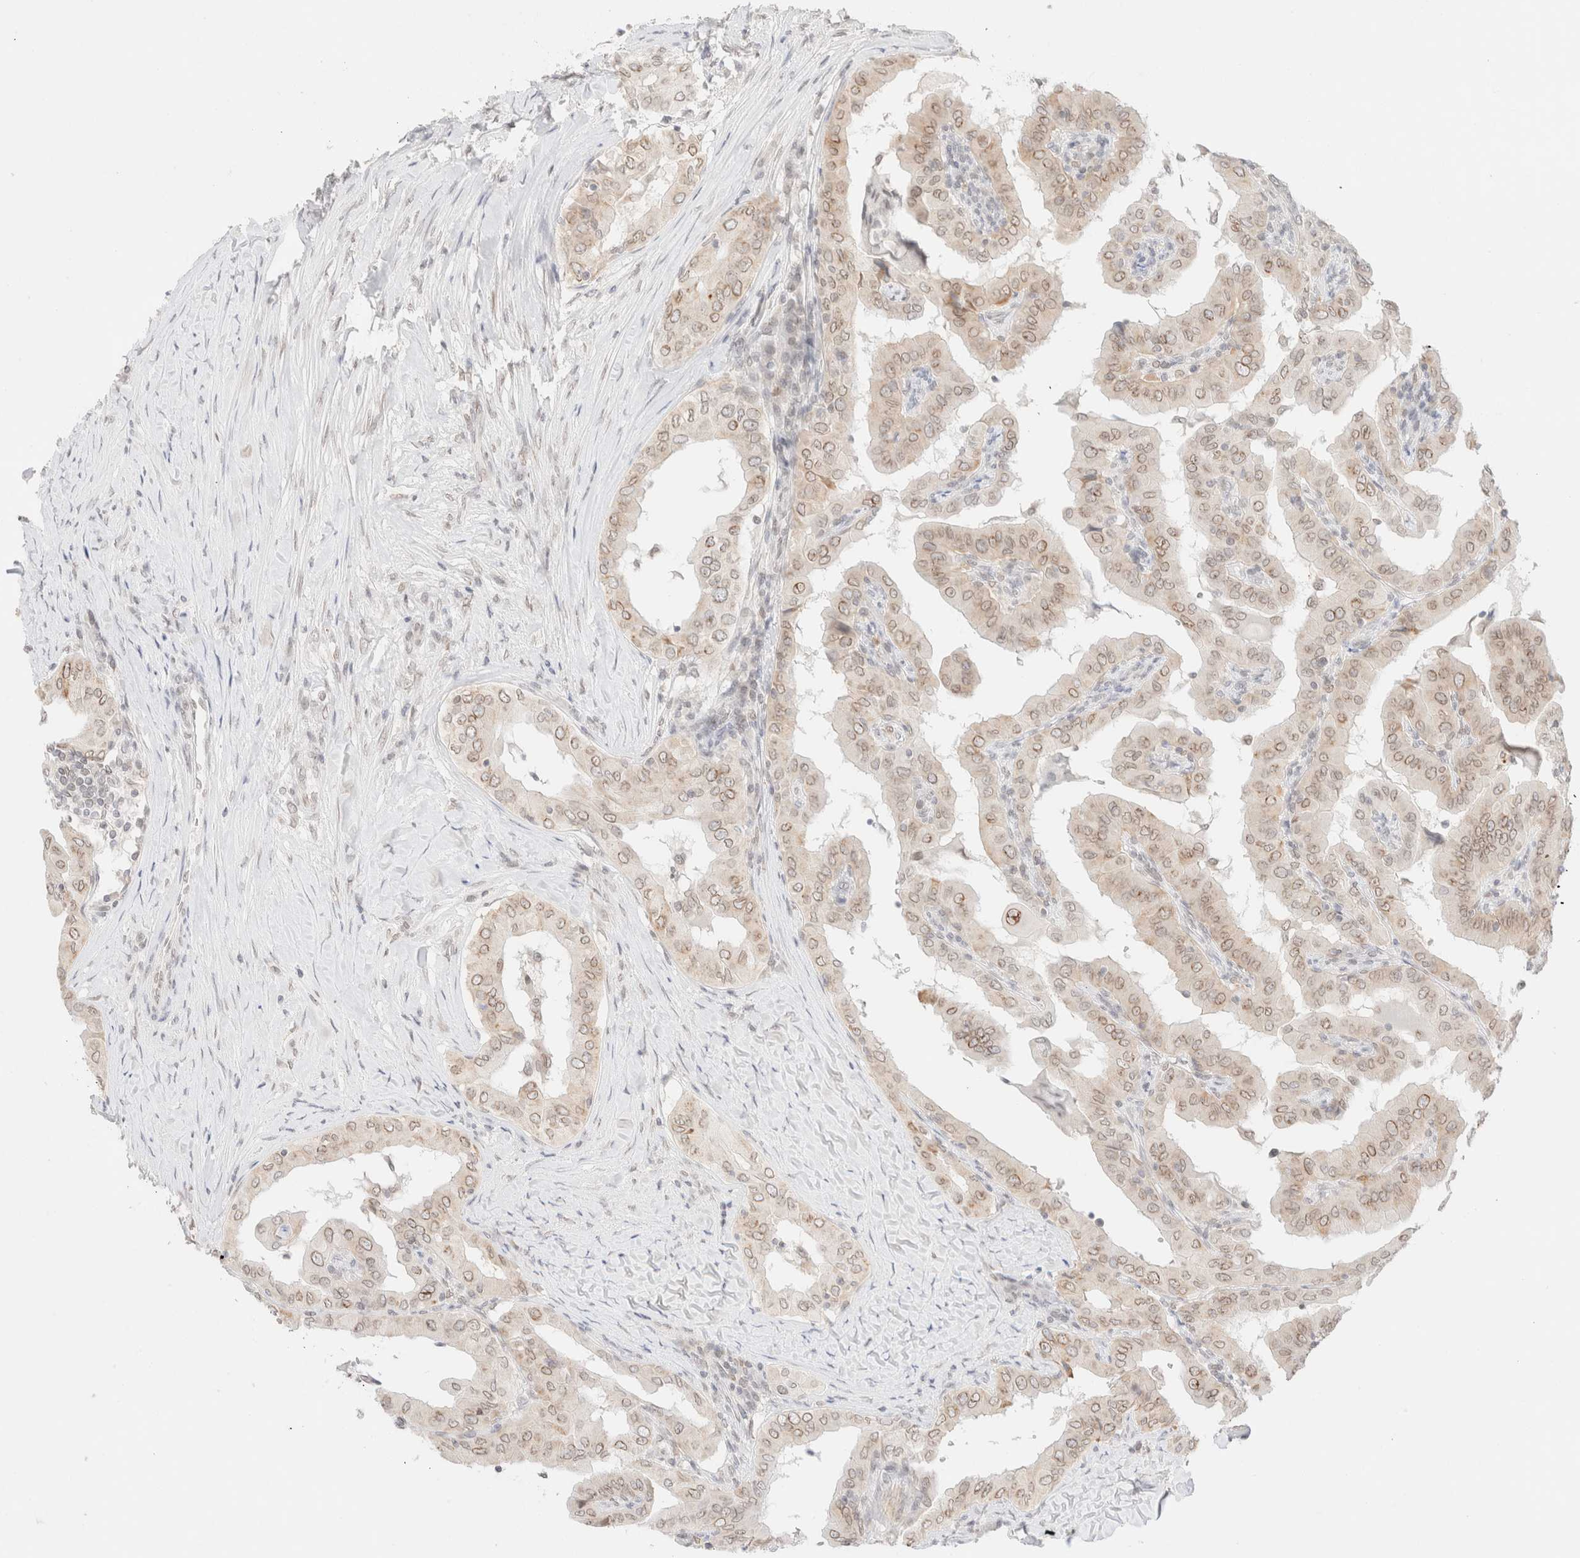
{"staining": {"intensity": "weak", "quantity": ">75%", "location": "cytoplasmic/membranous,nuclear"}, "tissue": "thyroid cancer", "cell_type": "Tumor cells", "image_type": "cancer", "snomed": [{"axis": "morphology", "description": "Papillary adenocarcinoma, NOS"}, {"axis": "topography", "description": "Thyroid gland"}], "caption": "Thyroid papillary adenocarcinoma tissue displays weak cytoplasmic/membranous and nuclear positivity in about >75% of tumor cells, visualized by immunohistochemistry.", "gene": "ZNF770", "patient": {"sex": "male", "age": 33}}